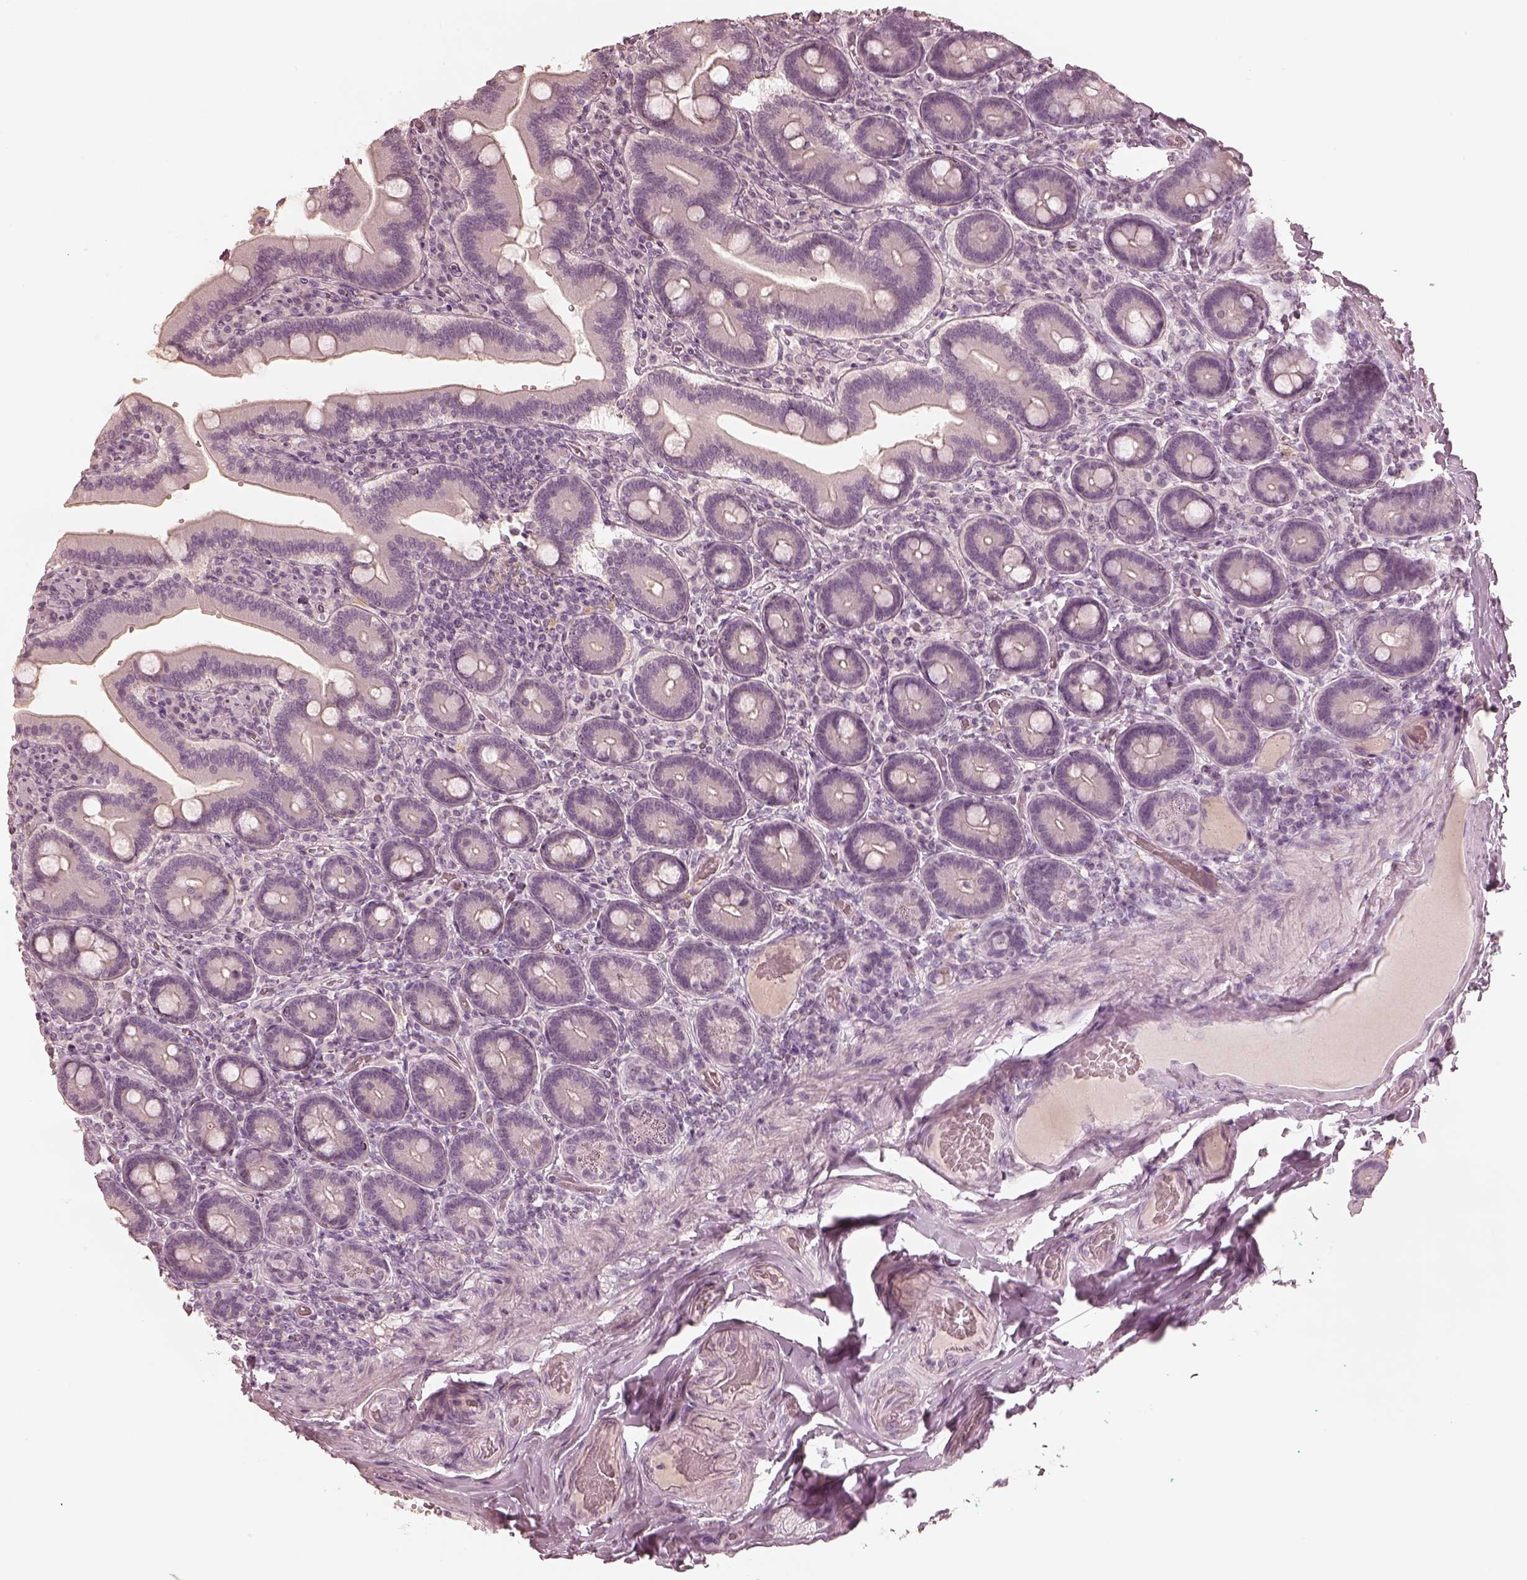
{"staining": {"intensity": "negative", "quantity": "none", "location": "none"}, "tissue": "duodenum", "cell_type": "Glandular cells", "image_type": "normal", "snomed": [{"axis": "morphology", "description": "Normal tissue, NOS"}, {"axis": "topography", "description": "Duodenum"}], "caption": "High power microscopy micrograph of an immunohistochemistry (IHC) image of benign duodenum, revealing no significant expression in glandular cells.", "gene": "CALR3", "patient": {"sex": "female", "age": 62}}